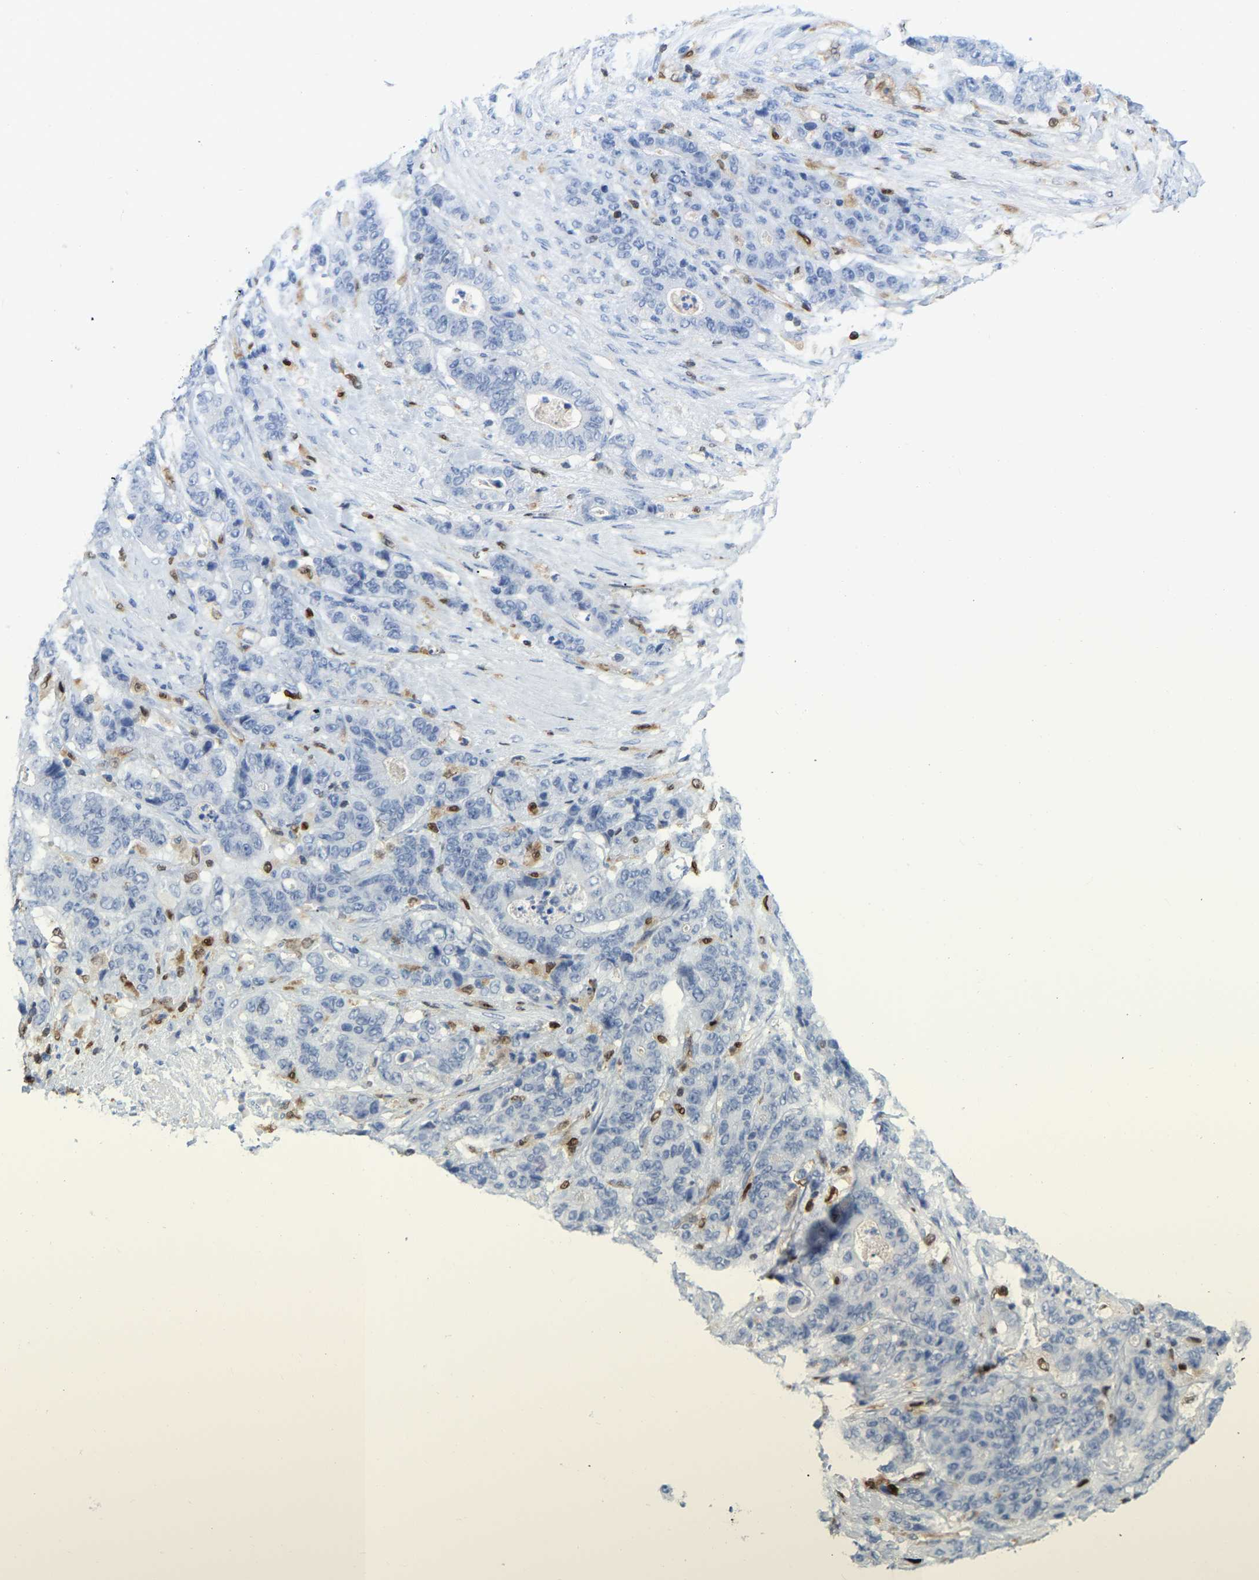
{"staining": {"intensity": "negative", "quantity": "none", "location": "none"}, "tissue": "stomach cancer", "cell_type": "Tumor cells", "image_type": "cancer", "snomed": [{"axis": "morphology", "description": "Adenocarcinoma, NOS"}, {"axis": "topography", "description": "Stomach"}], "caption": "This is an IHC micrograph of human stomach cancer. There is no staining in tumor cells.", "gene": "GIMAP4", "patient": {"sex": "female", "age": 73}}